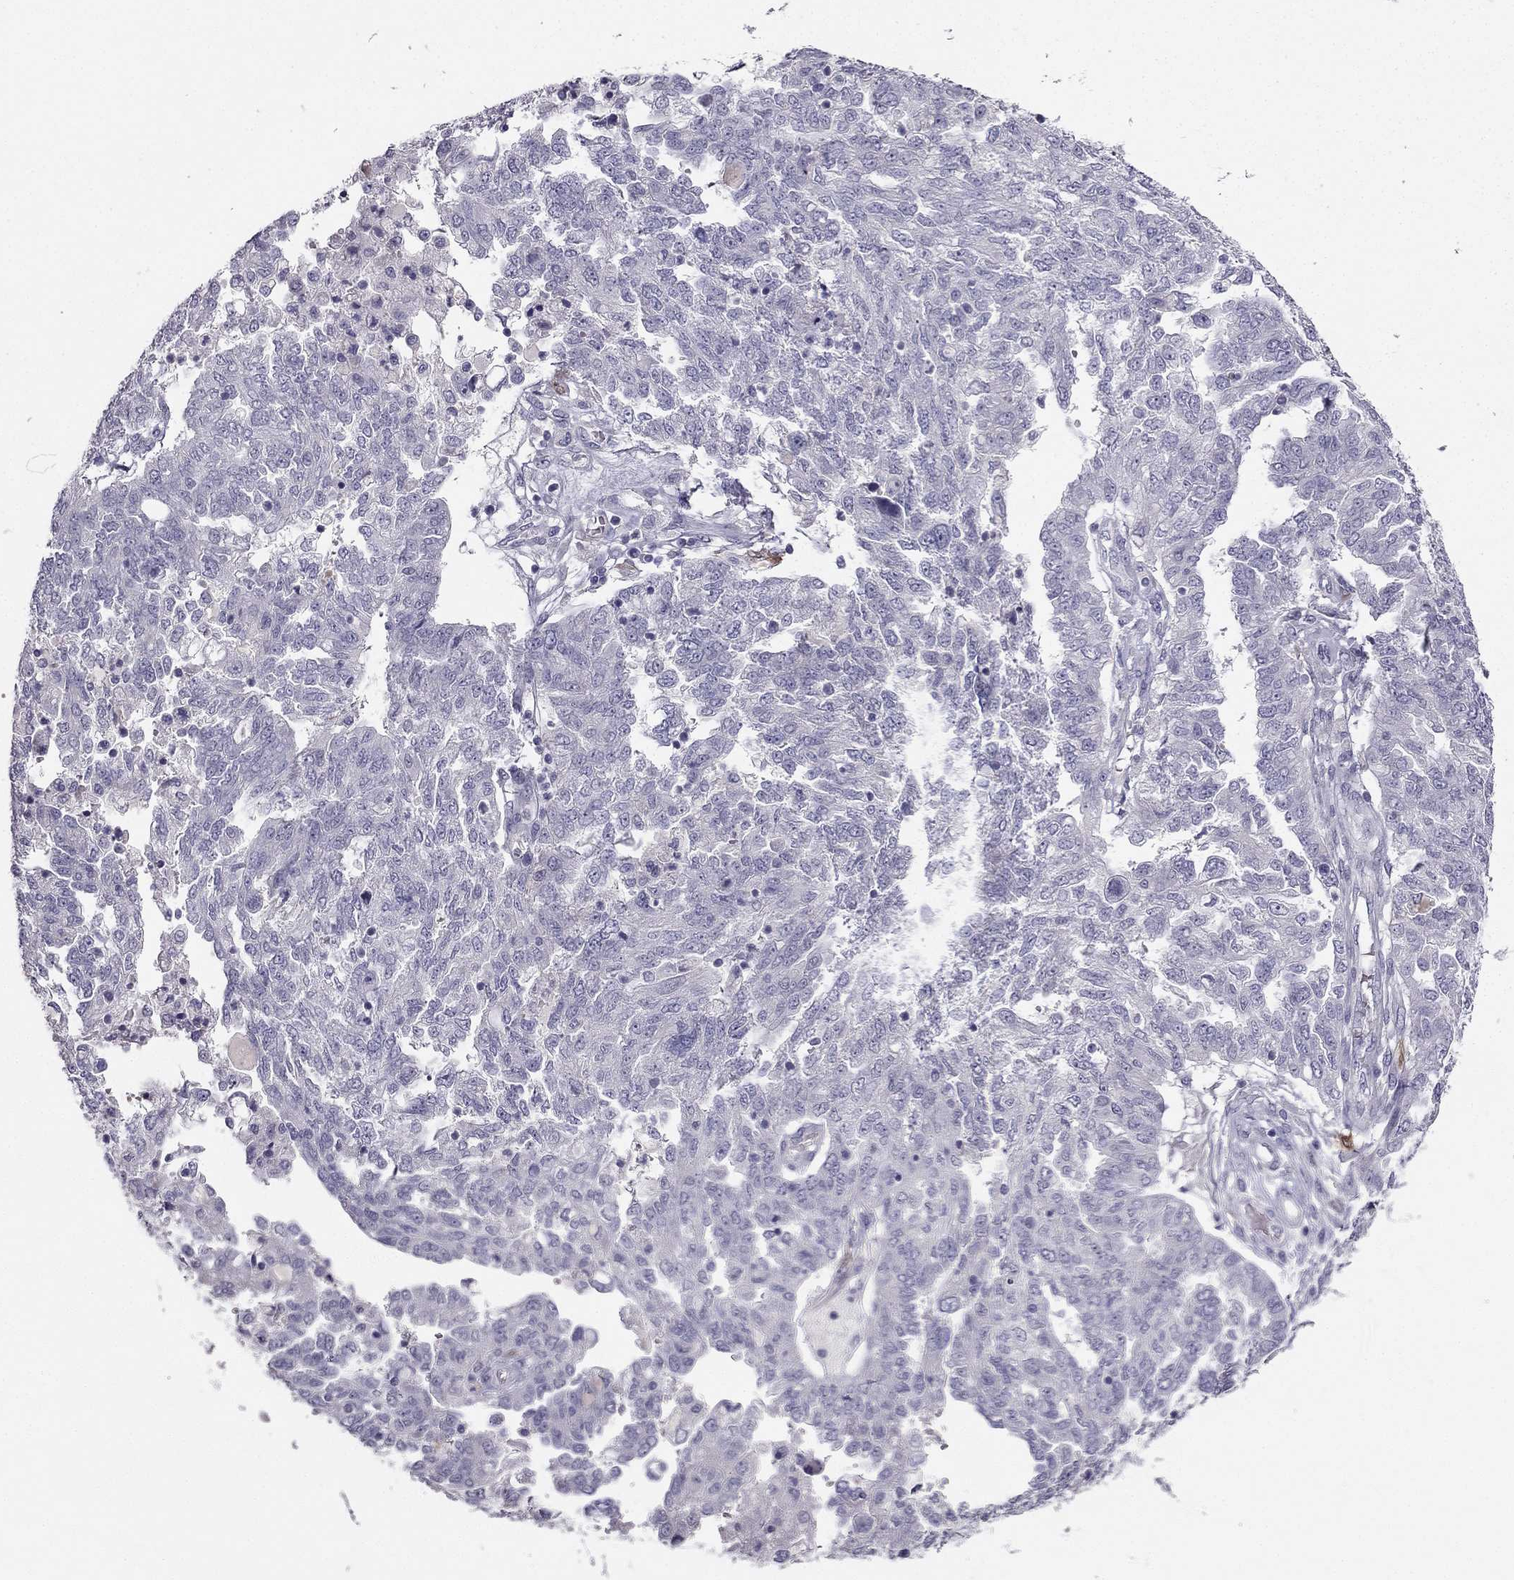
{"staining": {"intensity": "negative", "quantity": "none", "location": "none"}, "tissue": "ovarian cancer", "cell_type": "Tumor cells", "image_type": "cancer", "snomed": [{"axis": "morphology", "description": "Cystadenocarcinoma, serous, NOS"}, {"axis": "topography", "description": "Ovary"}], "caption": "Tumor cells show no significant positivity in serous cystadenocarcinoma (ovarian).", "gene": "CALB2", "patient": {"sex": "female", "age": 67}}